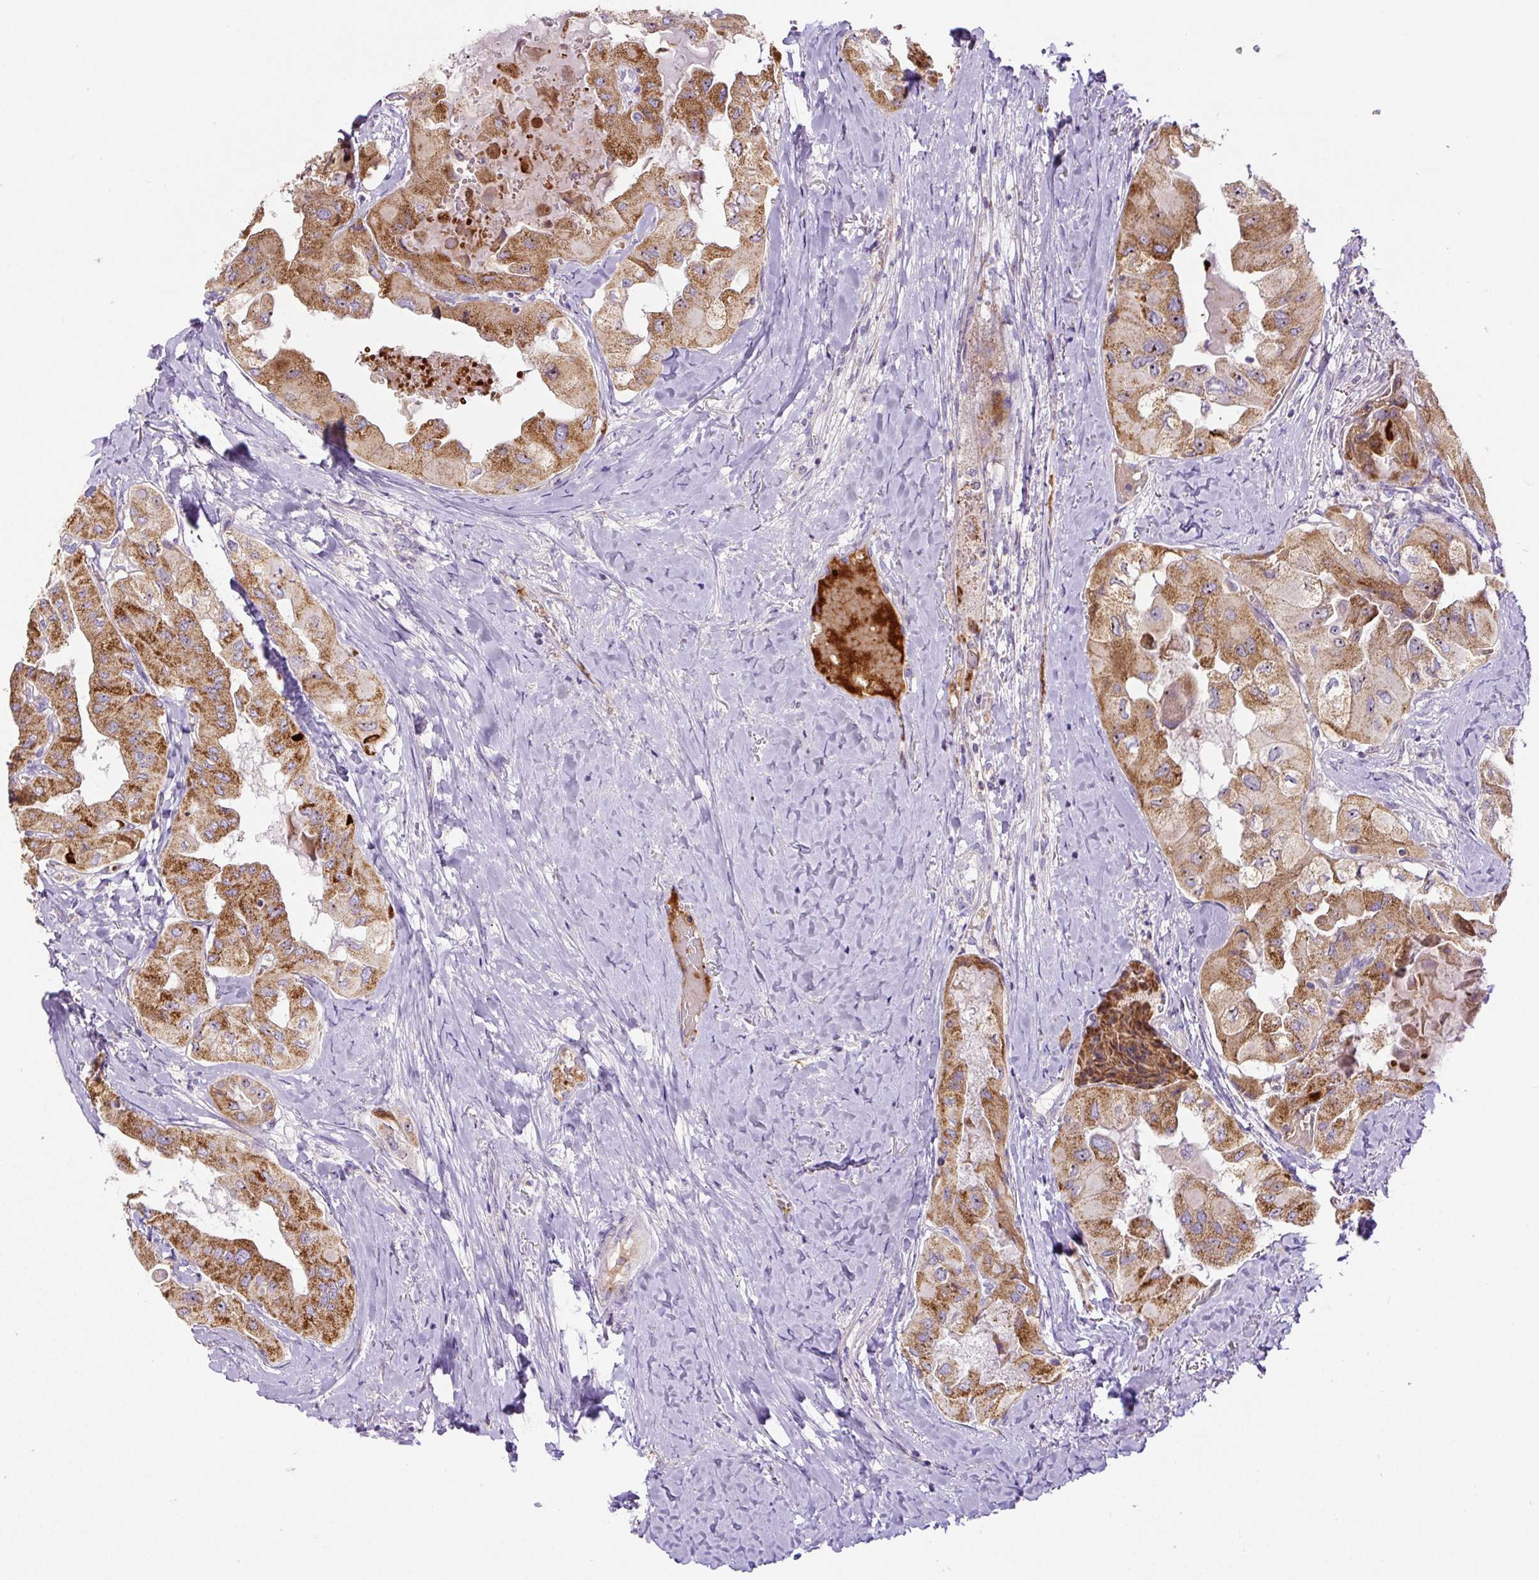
{"staining": {"intensity": "moderate", "quantity": ">75%", "location": "cytoplasmic/membranous"}, "tissue": "thyroid cancer", "cell_type": "Tumor cells", "image_type": "cancer", "snomed": [{"axis": "morphology", "description": "Normal tissue, NOS"}, {"axis": "morphology", "description": "Papillary adenocarcinoma, NOS"}, {"axis": "topography", "description": "Thyroid gland"}], "caption": "Thyroid papillary adenocarcinoma stained for a protein shows moderate cytoplasmic/membranous positivity in tumor cells.", "gene": "ZNF596", "patient": {"sex": "female", "age": 59}}